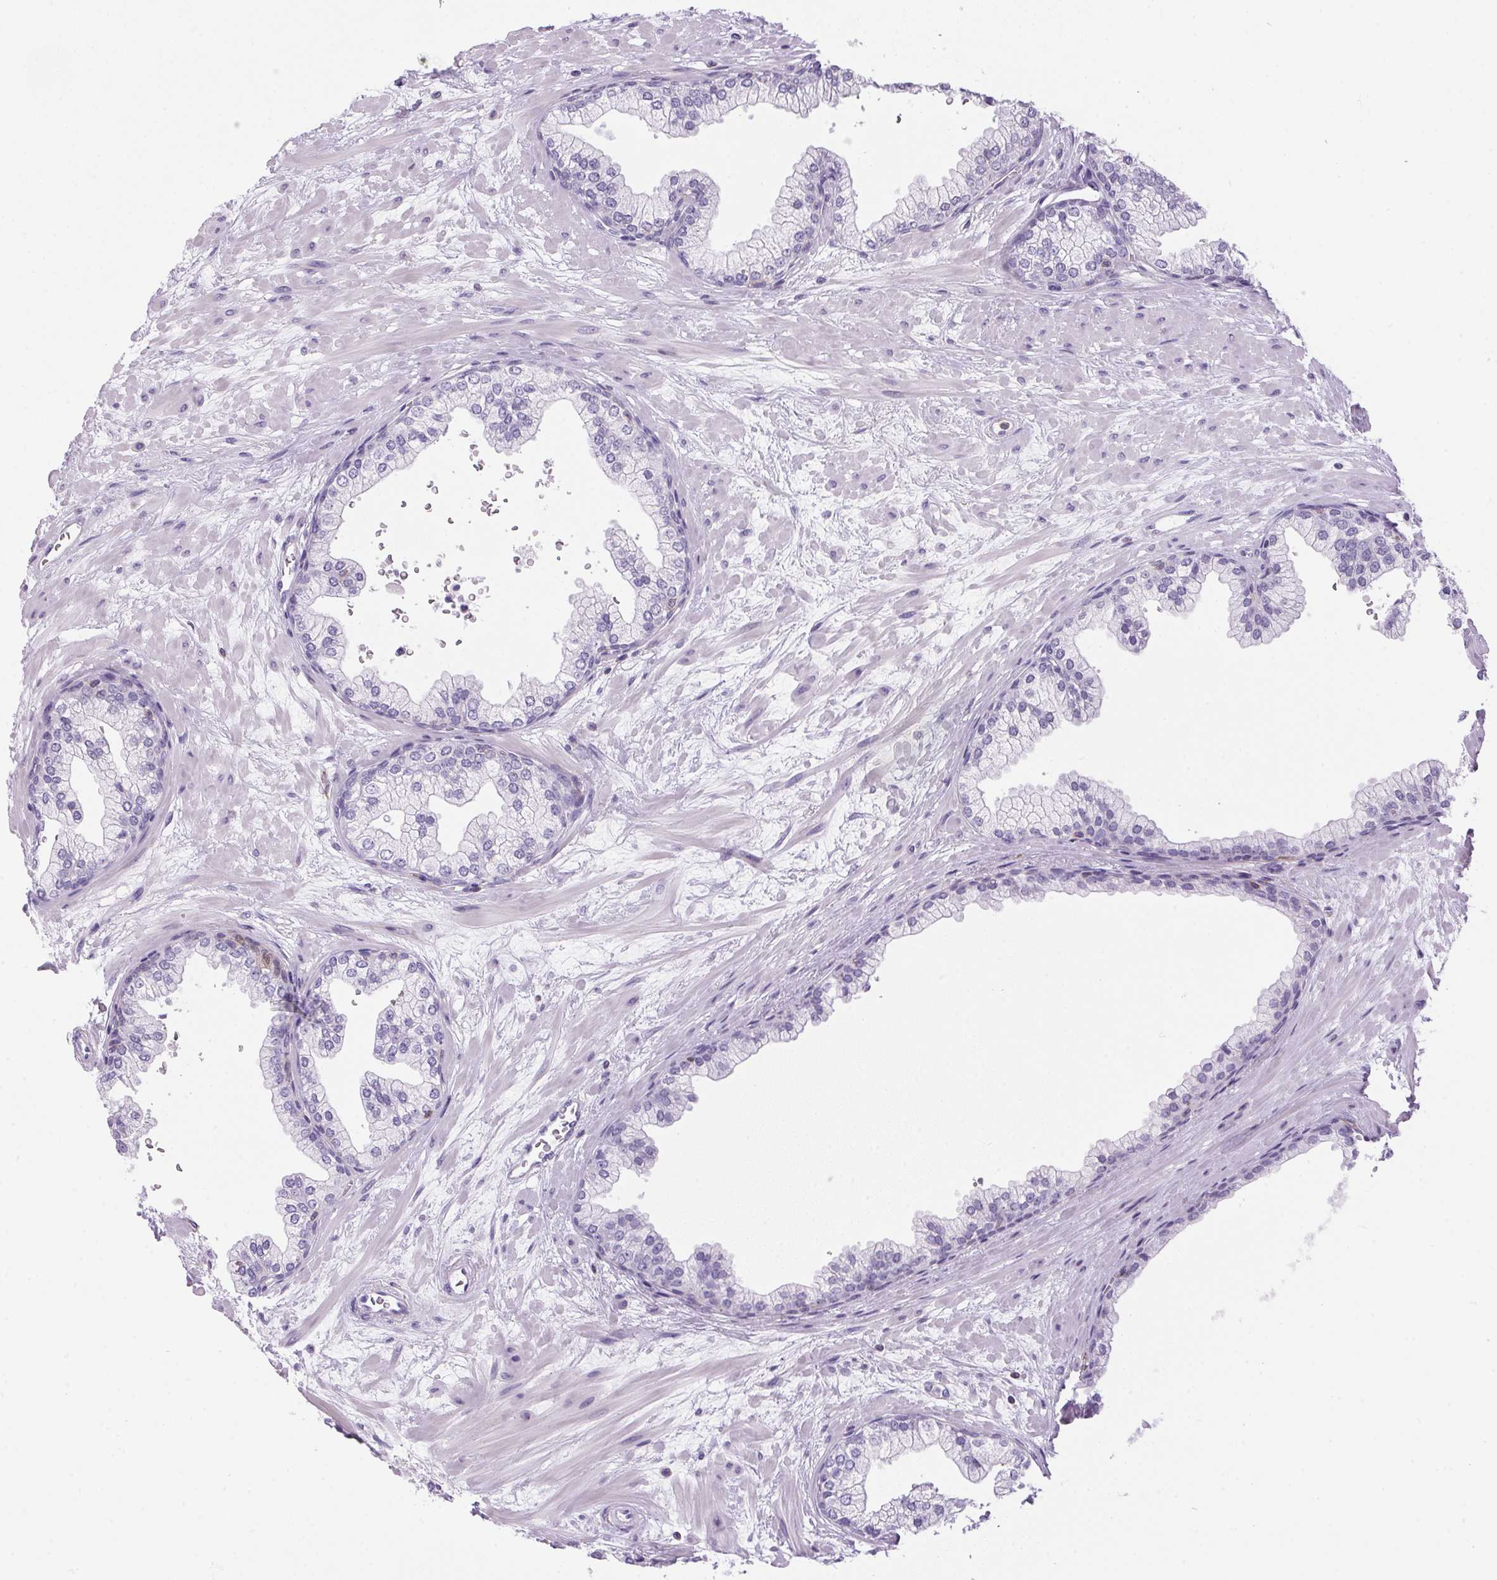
{"staining": {"intensity": "negative", "quantity": "none", "location": "none"}, "tissue": "prostate", "cell_type": "Glandular cells", "image_type": "normal", "snomed": [{"axis": "morphology", "description": "Normal tissue, NOS"}, {"axis": "topography", "description": "Prostate"}, {"axis": "topography", "description": "Peripheral nerve tissue"}], "caption": "DAB (3,3'-diaminobenzidine) immunohistochemical staining of unremarkable human prostate displays no significant staining in glandular cells.", "gene": "S100A2", "patient": {"sex": "male", "age": 61}}